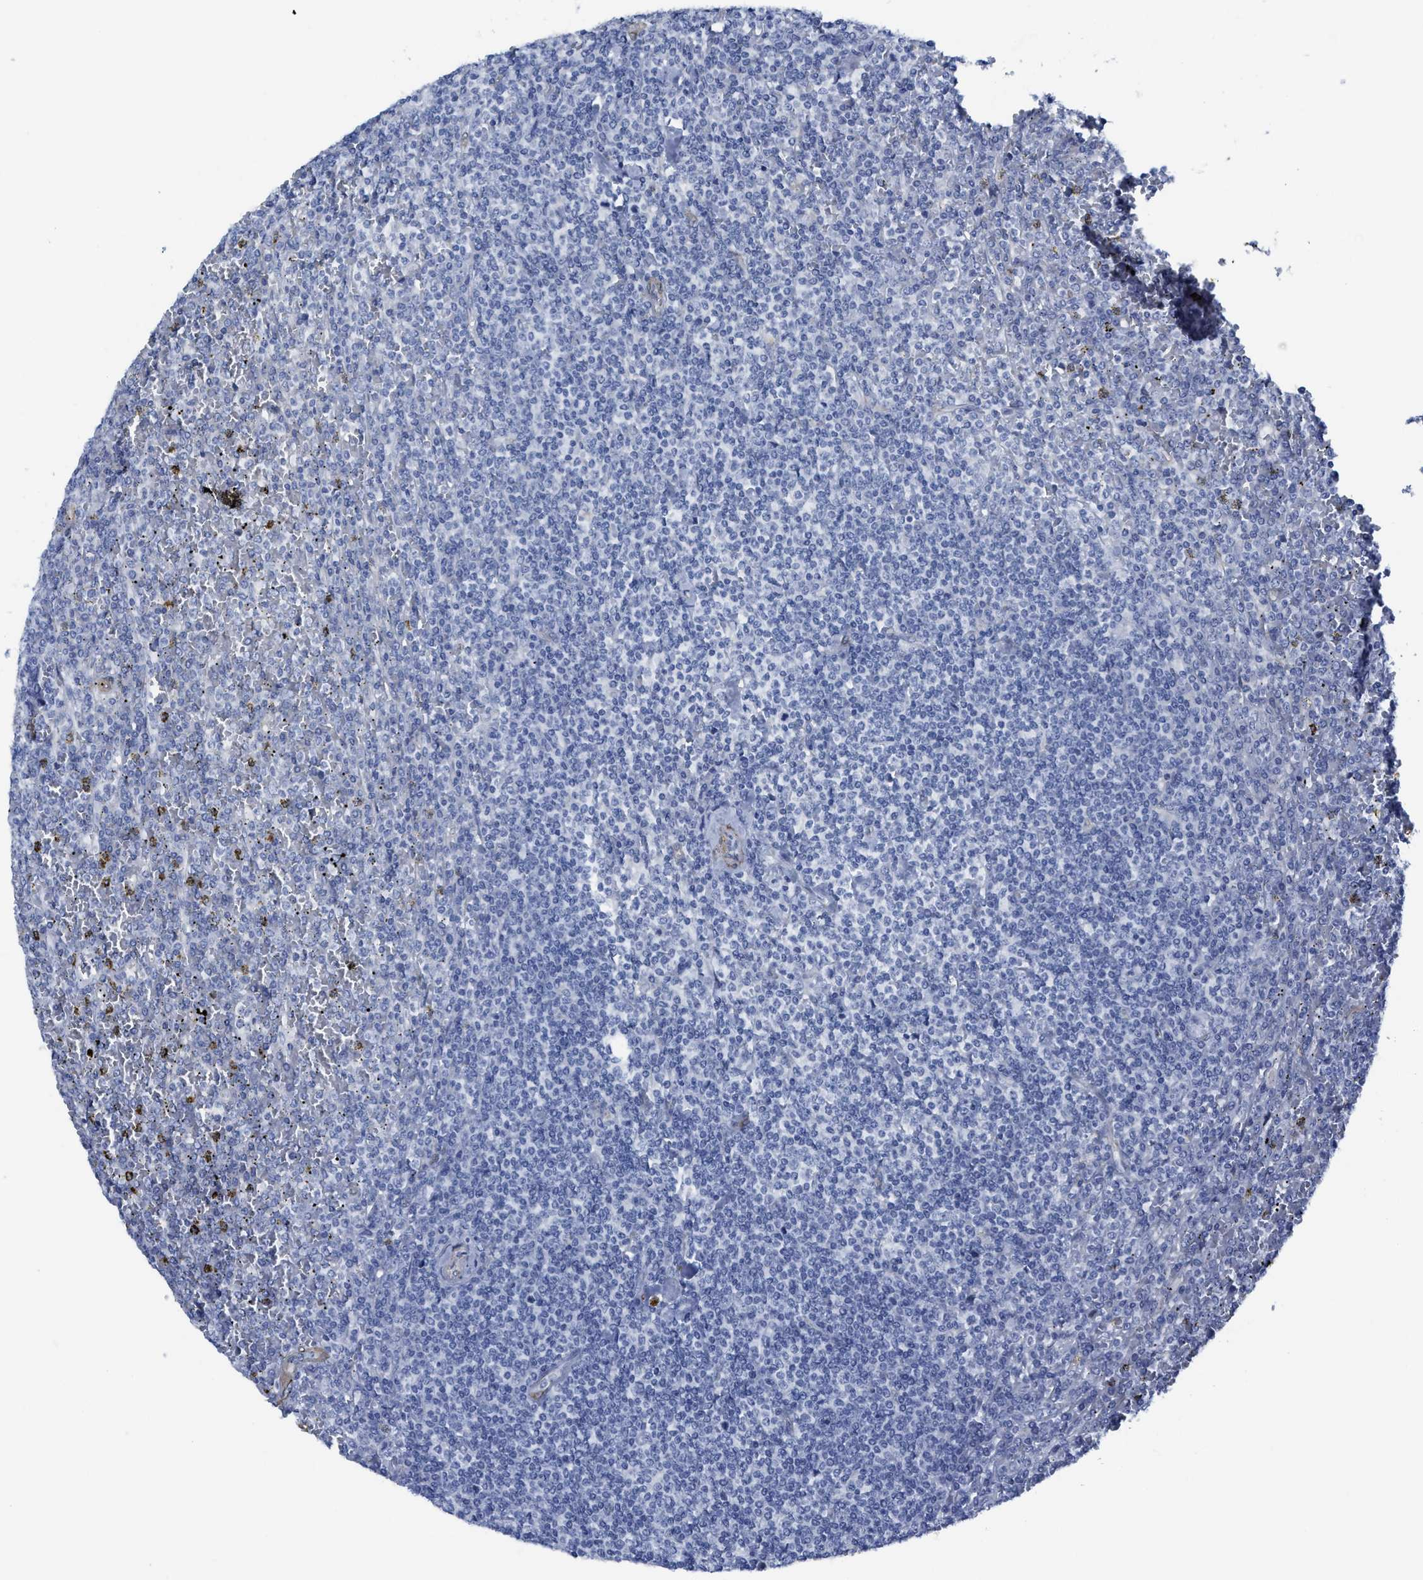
{"staining": {"intensity": "negative", "quantity": "none", "location": "none"}, "tissue": "lymphoma", "cell_type": "Tumor cells", "image_type": "cancer", "snomed": [{"axis": "morphology", "description": "Malignant lymphoma, non-Hodgkin's type, Low grade"}, {"axis": "topography", "description": "Spleen"}], "caption": "Tumor cells are negative for protein expression in human malignant lymphoma, non-Hodgkin's type (low-grade).", "gene": "TUB", "patient": {"sex": "female", "age": 19}}